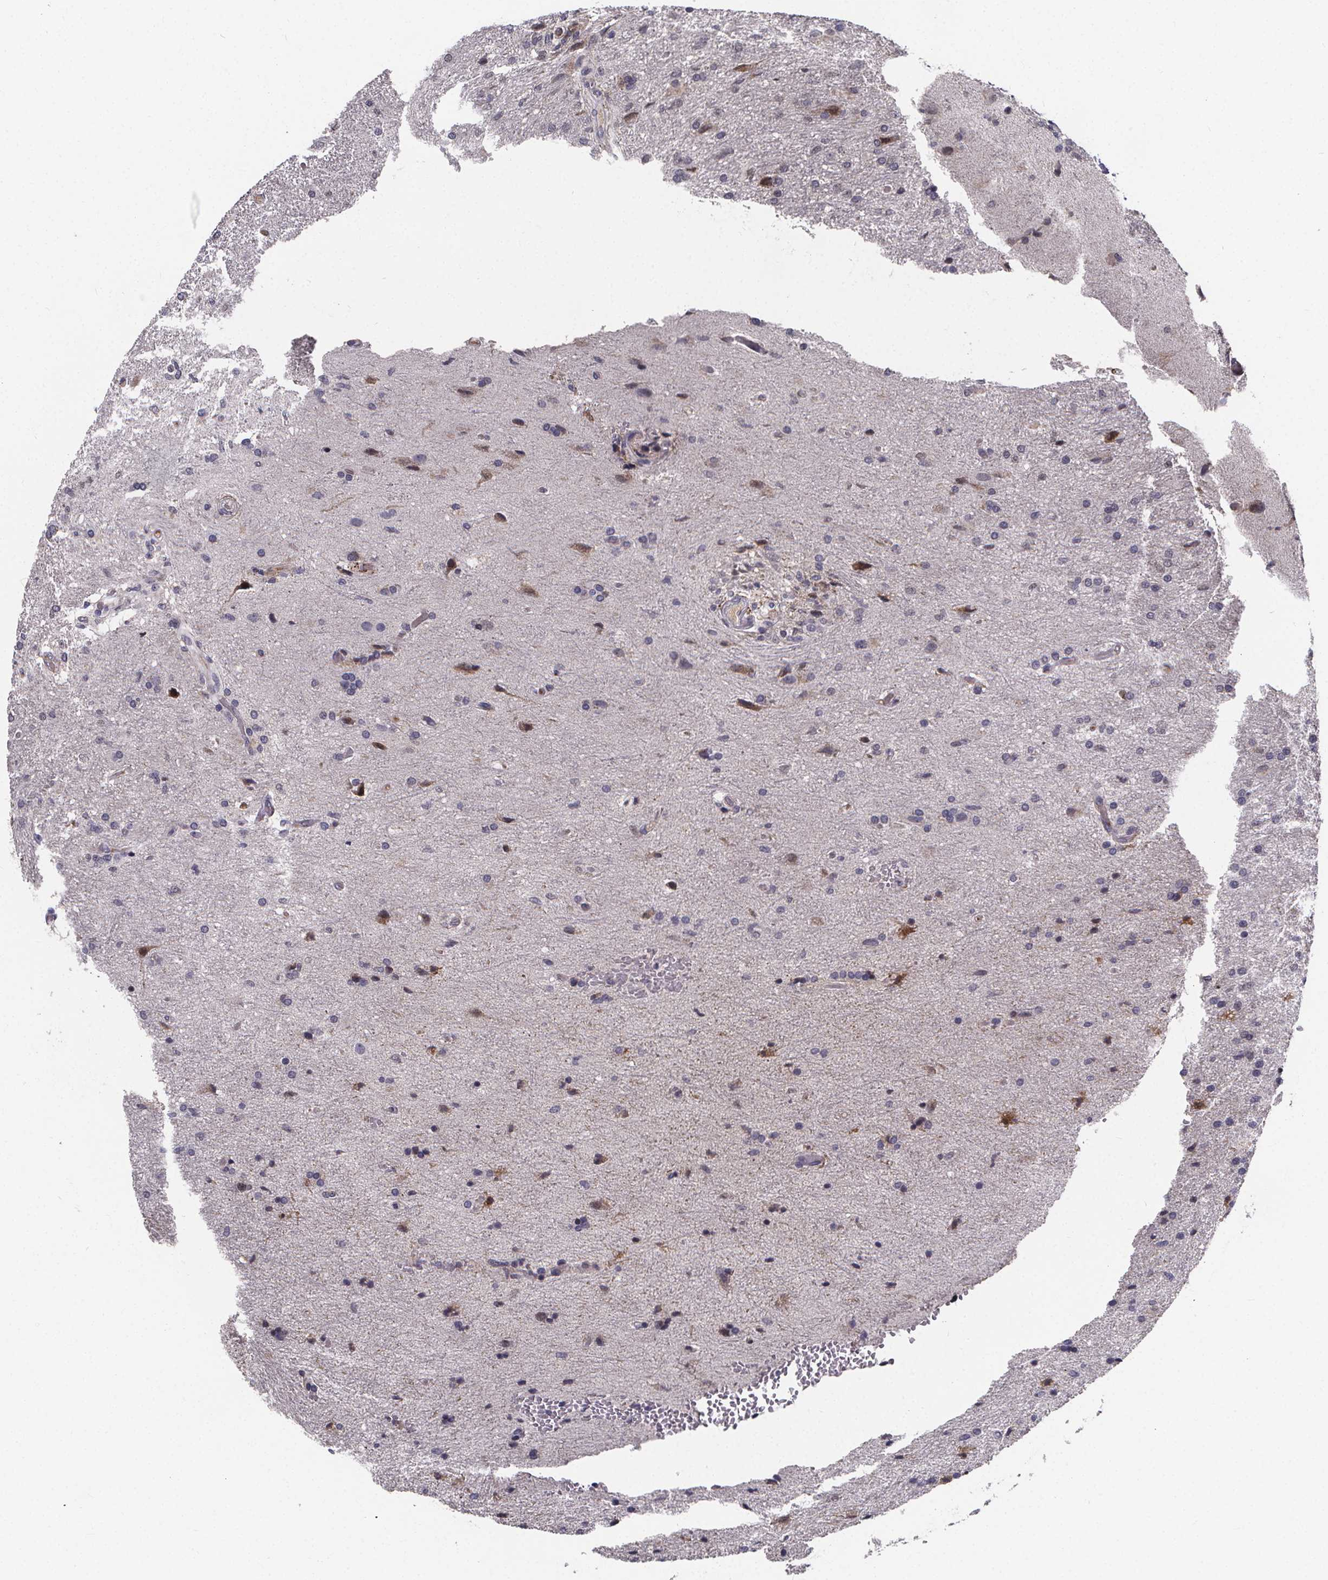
{"staining": {"intensity": "negative", "quantity": "none", "location": "none"}, "tissue": "glioma", "cell_type": "Tumor cells", "image_type": "cancer", "snomed": [{"axis": "morphology", "description": "Glioma, malignant, High grade"}, {"axis": "topography", "description": "Brain"}], "caption": "Human glioma stained for a protein using IHC shows no staining in tumor cells.", "gene": "AGT", "patient": {"sex": "male", "age": 68}}